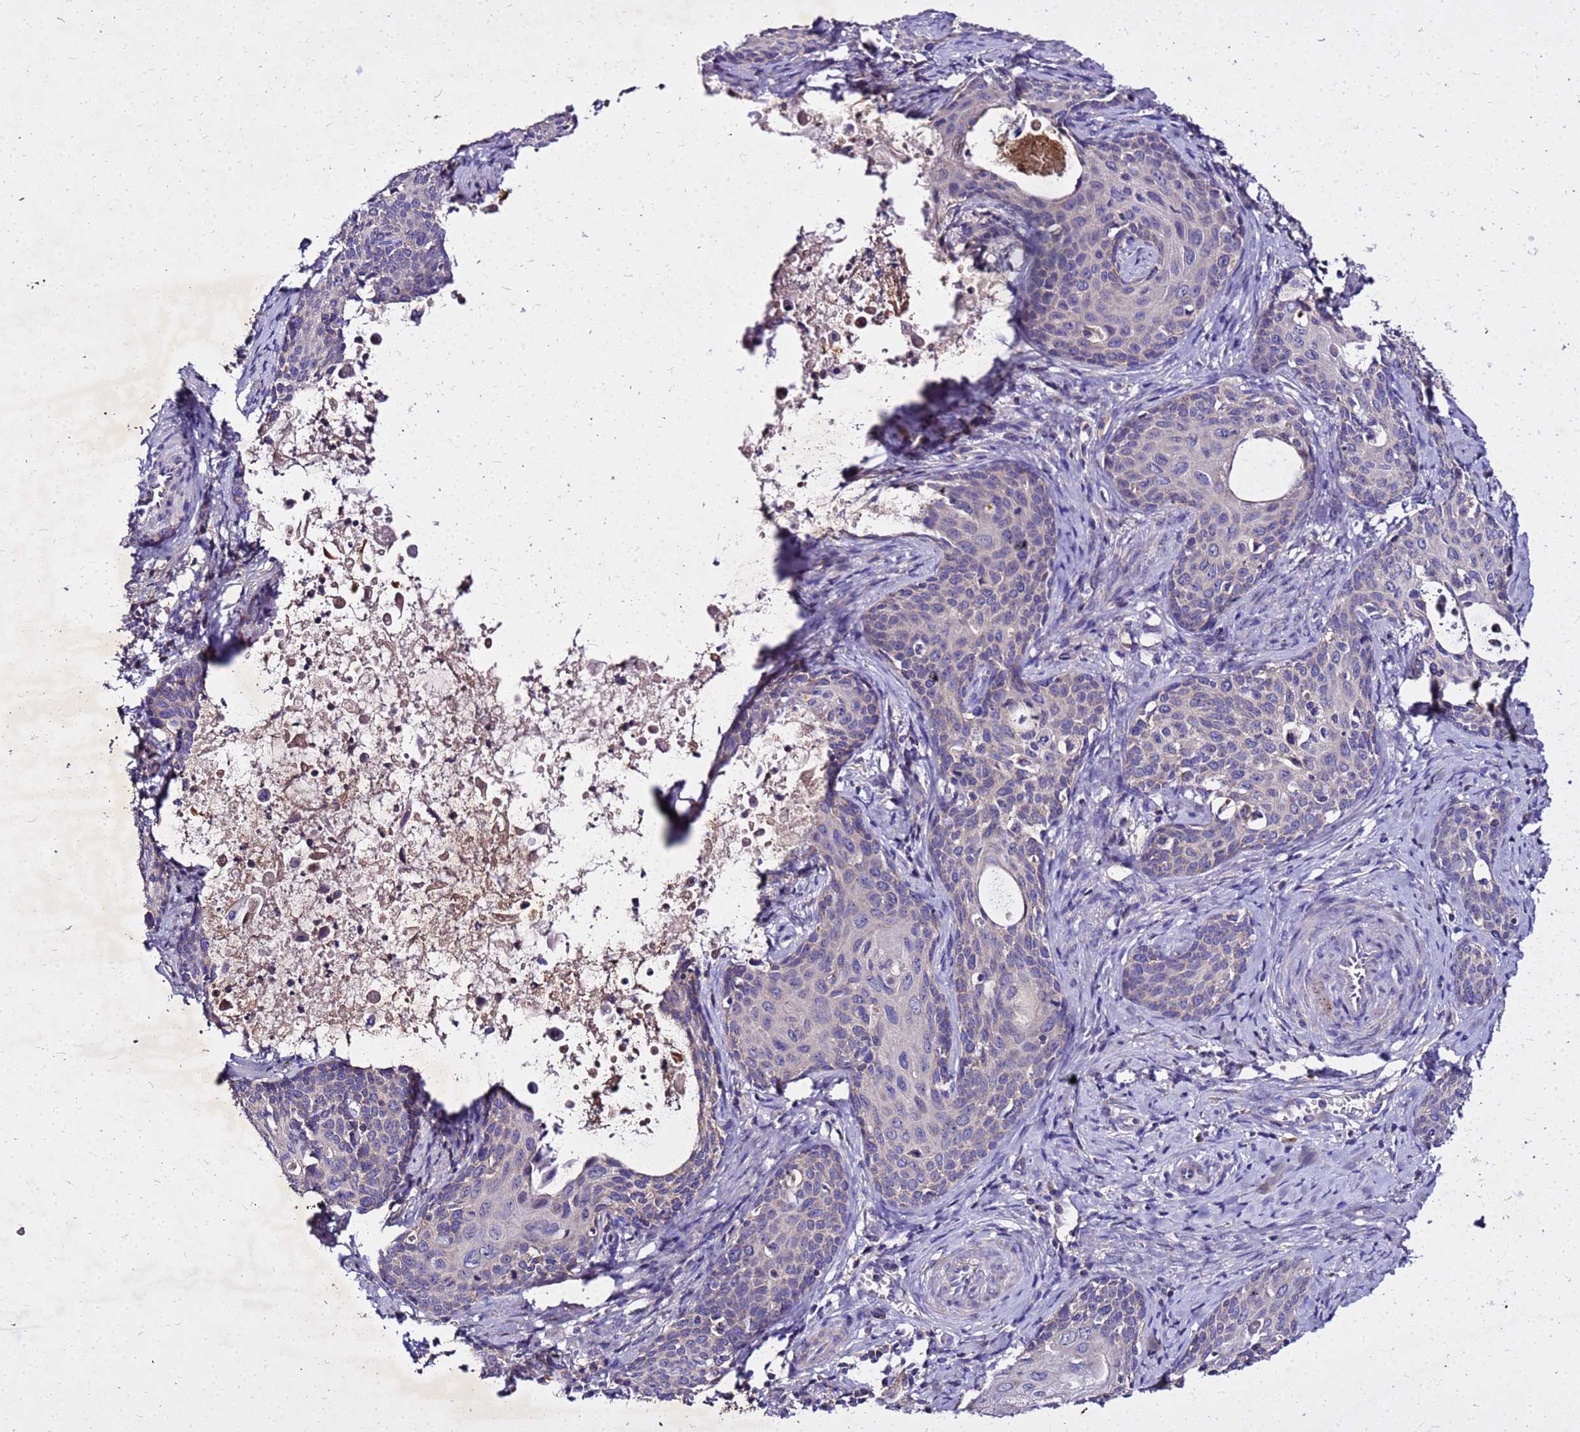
{"staining": {"intensity": "negative", "quantity": "none", "location": "none"}, "tissue": "cervical cancer", "cell_type": "Tumor cells", "image_type": "cancer", "snomed": [{"axis": "morphology", "description": "Squamous cell carcinoma, NOS"}, {"axis": "topography", "description": "Cervix"}], "caption": "Immunohistochemical staining of cervical cancer exhibits no significant expression in tumor cells.", "gene": "COX14", "patient": {"sex": "female", "age": 52}}